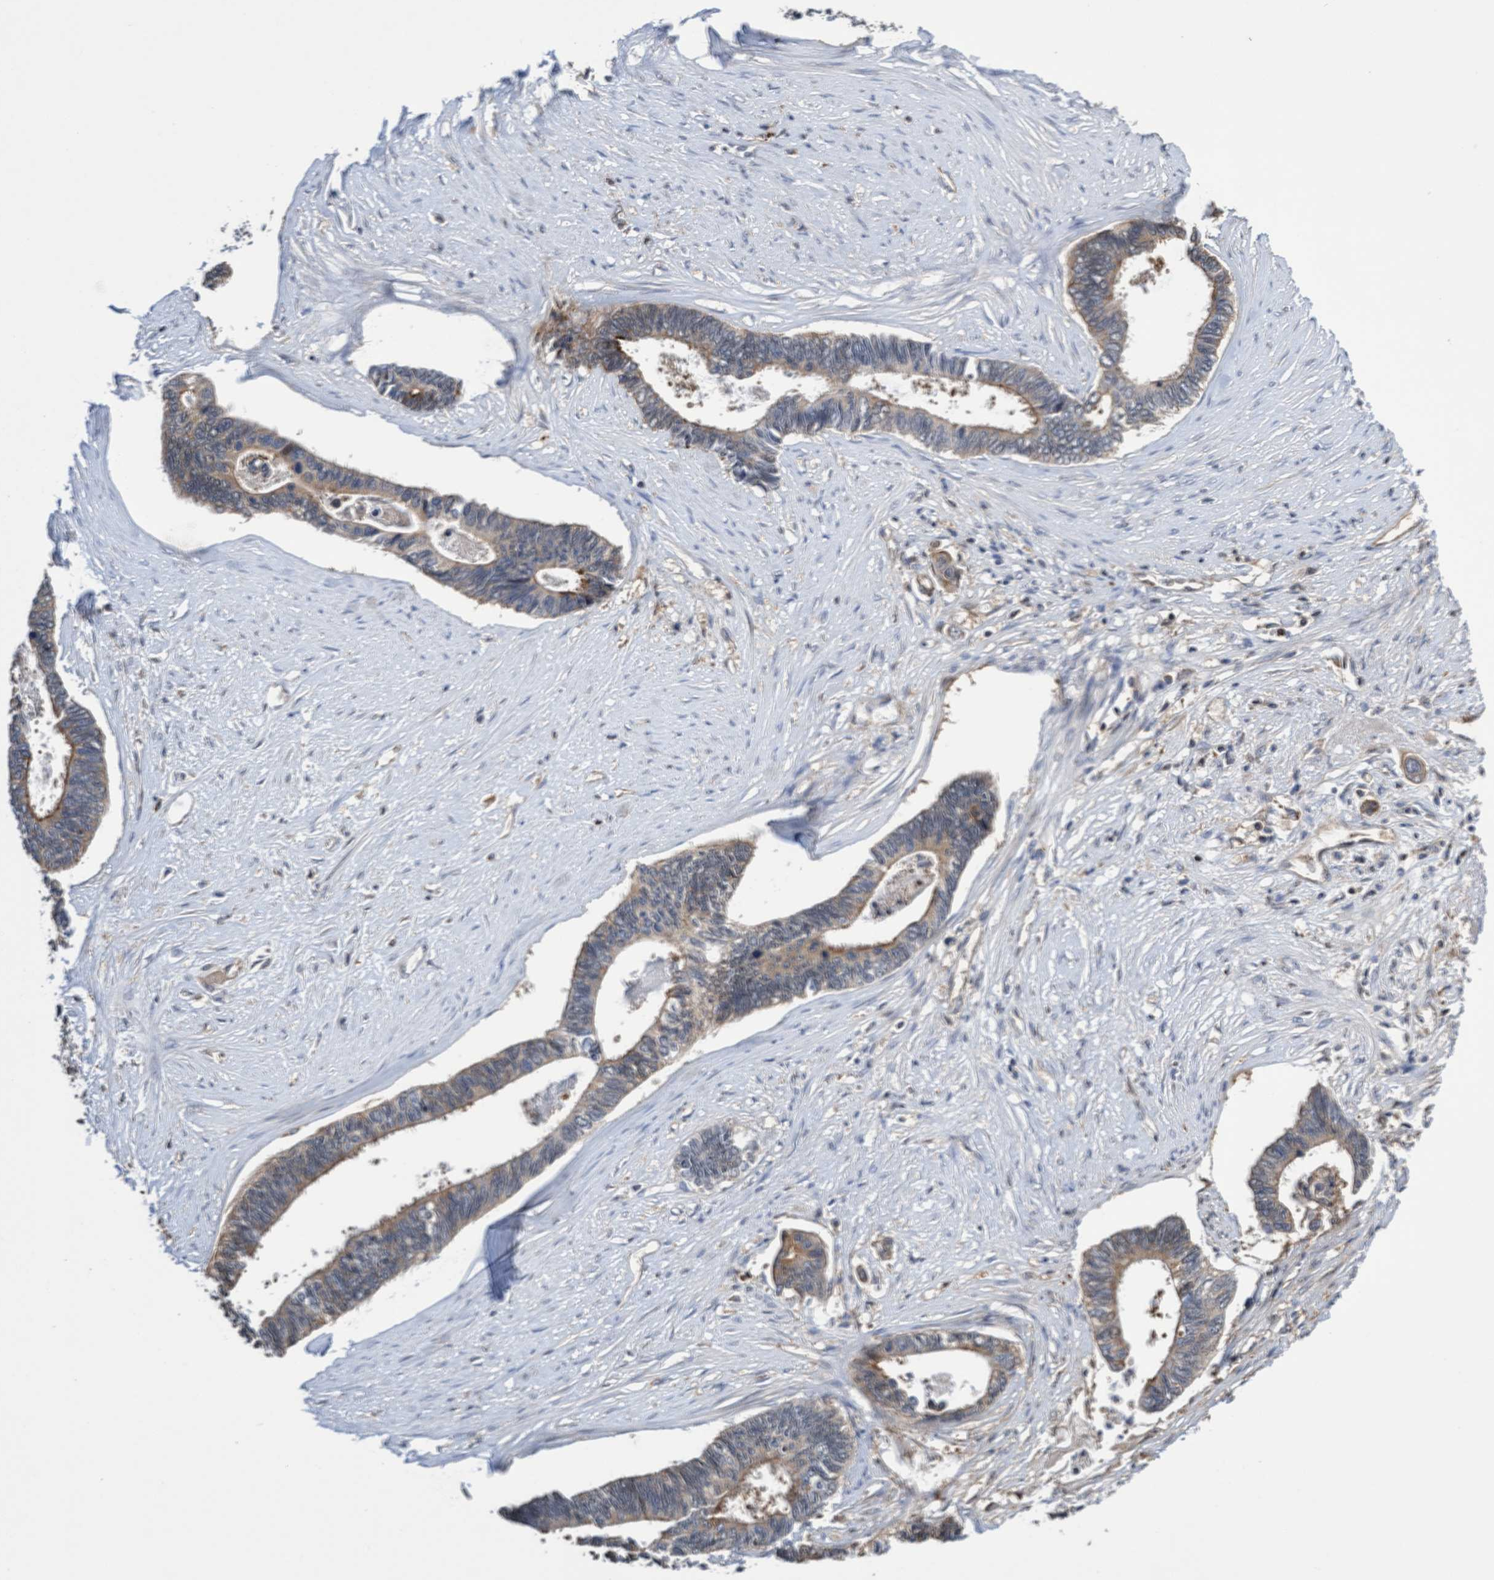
{"staining": {"intensity": "moderate", "quantity": ">75%", "location": "cytoplasmic/membranous"}, "tissue": "pancreatic cancer", "cell_type": "Tumor cells", "image_type": "cancer", "snomed": [{"axis": "morphology", "description": "Adenocarcinoma, NOS"}, {"axis": "topography", "description": "Pancreas"}], "caption": "Brown immunohistochemical staining in pancreatic adenocarcinoma reveals moderate cytoplasmic/membranous expression in approximately >75% of tumor cells.", "gene": "ITFG1", "patient": {"sex": "female", "age": 70}}